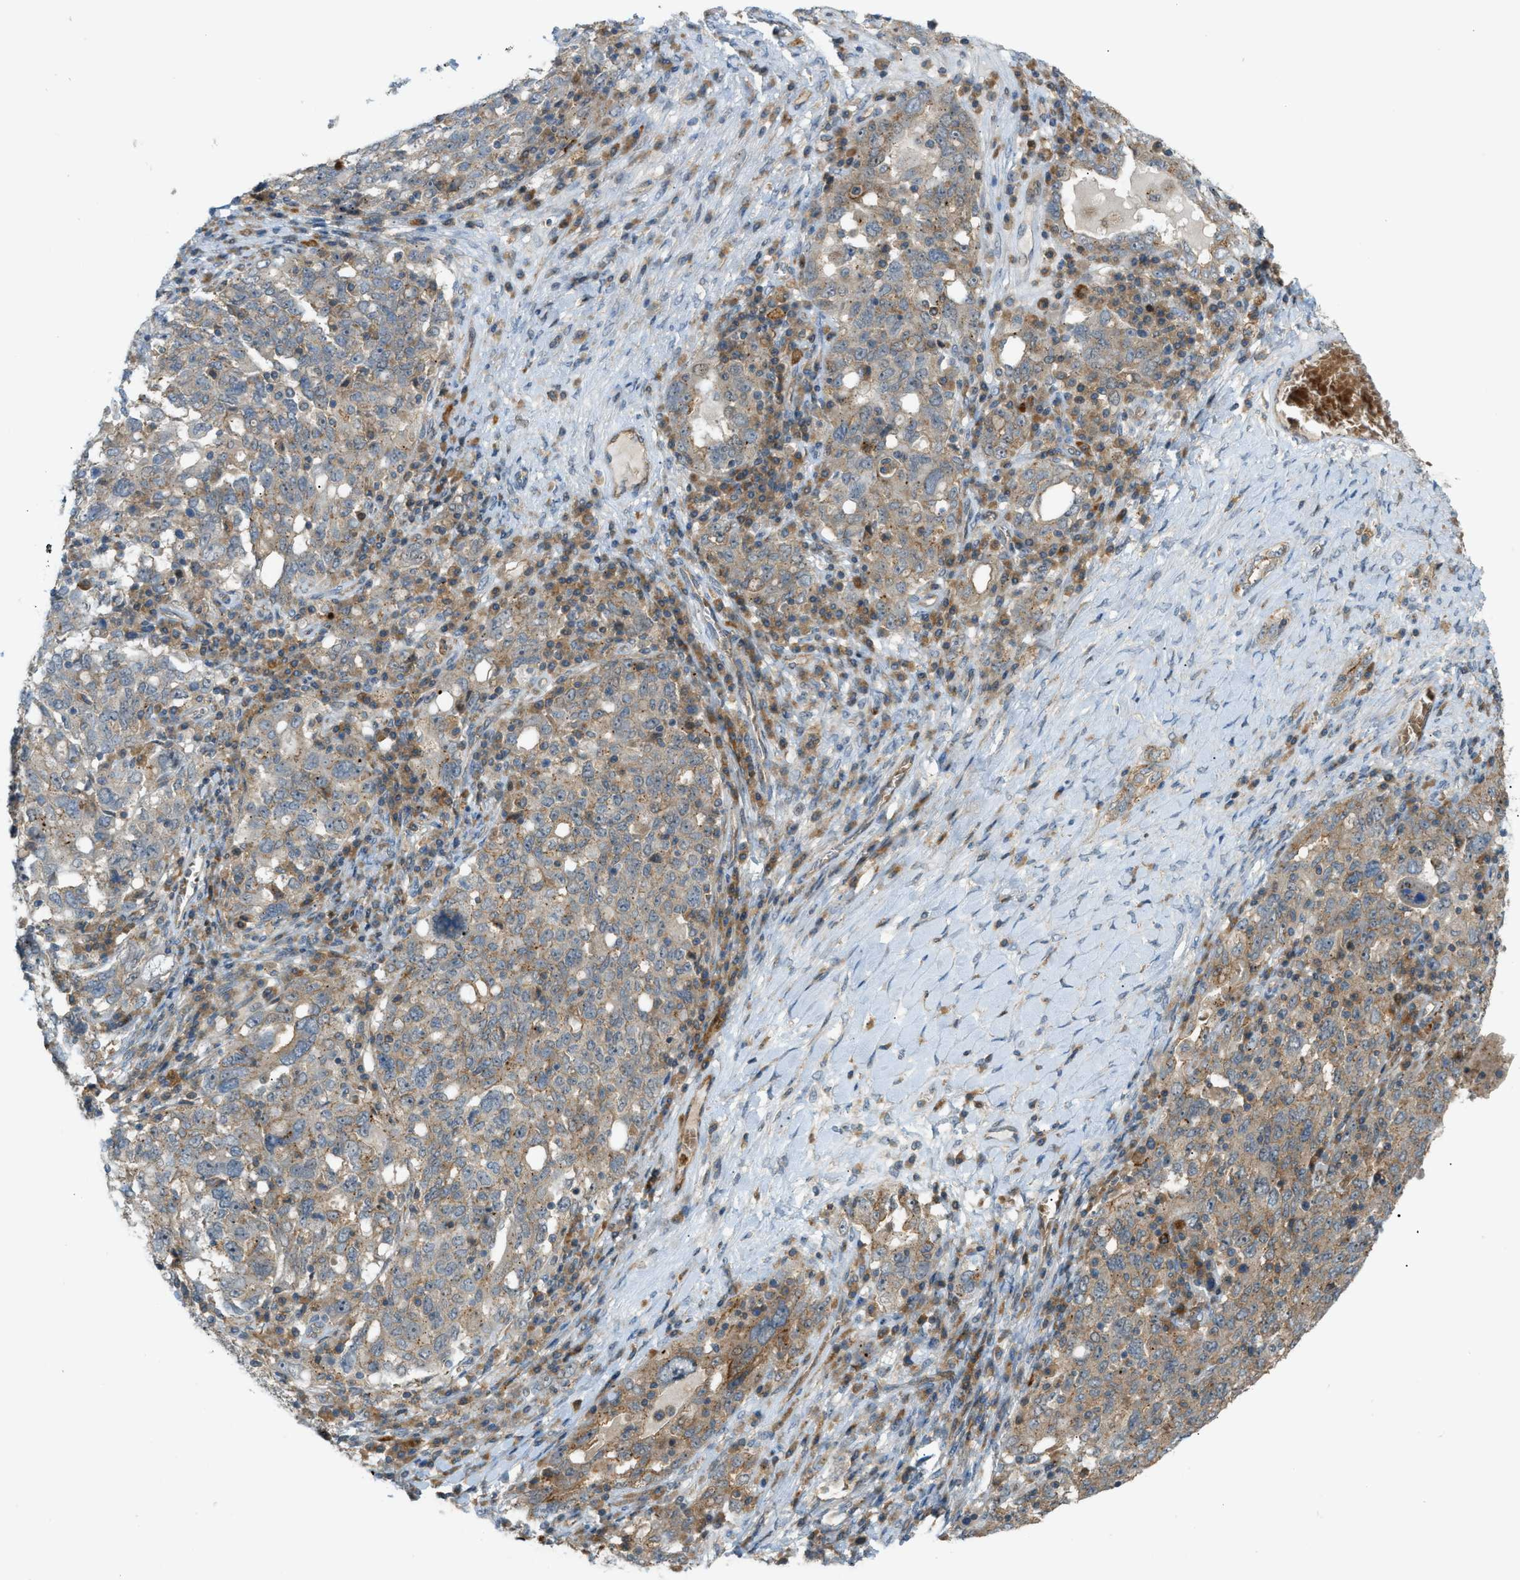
{"staining": {"intensity": "moderate", "quantity": "25%-75%", "location": "cytoplasmic/membranous"}, "tissue": "ovarian cancer", "cell_type": "Tumor cells", "image_type": "cancer", "snomed": [{"axis": "morphology", "description": "Carcinoma, endometroid"}, {"axis": "topography", "description": "Ovary"}], "caption": "Human ovarian cancer (endometroid carcinoma) stained for a protein (brown) reveals moderate cytoplasmic/membranous positive expression in about 25%-75% of tumor cells.", "gene": "GRK6", "patient": {"sex": "female", "age": 62}}